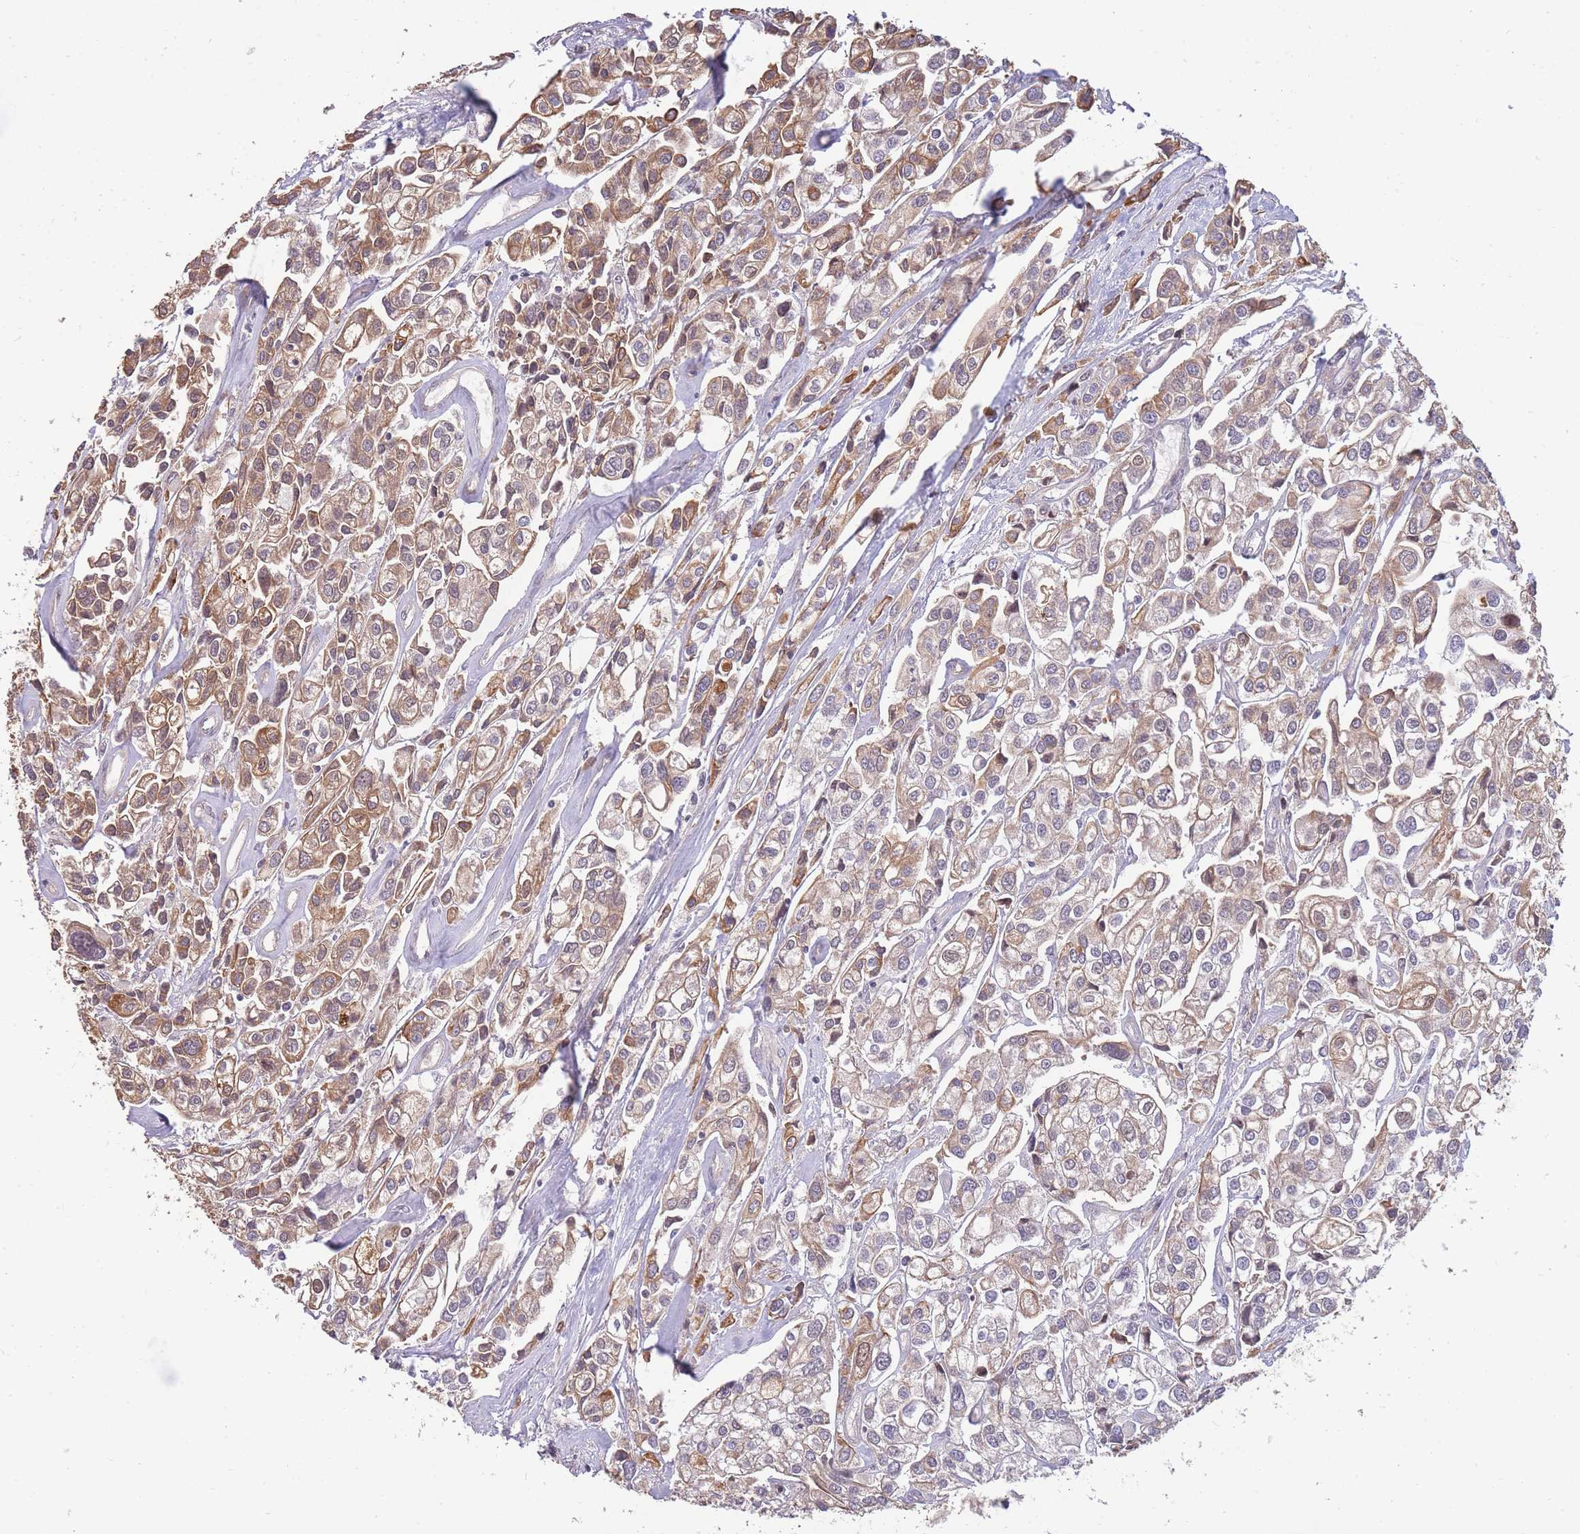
{"staining": {"intensity": "moderate", "quantity": ">75%", "location": "cytoplasmic/membranous,nuclear"}, "tissue": "urothelial cancer", "cell_type": "Tumor cells", "image_type": "cancer", "snomed": [{"axis": "morphology", "description": "Urothelial carcinoma, High grade"}, {"axis": "topography", "description": "Urinary bladder"}], "caption": "An image of urothelial cancer stained for a protein shows moderate cytoplasmic/membranous and nuclear brown staining in tumor cells. (DAB (3,3'-diaminobenzidine) = brown stain, brightfield microscopy at high magnification).", "gene": "SMC6", "patient": {"sex": "male", "age": 67}}